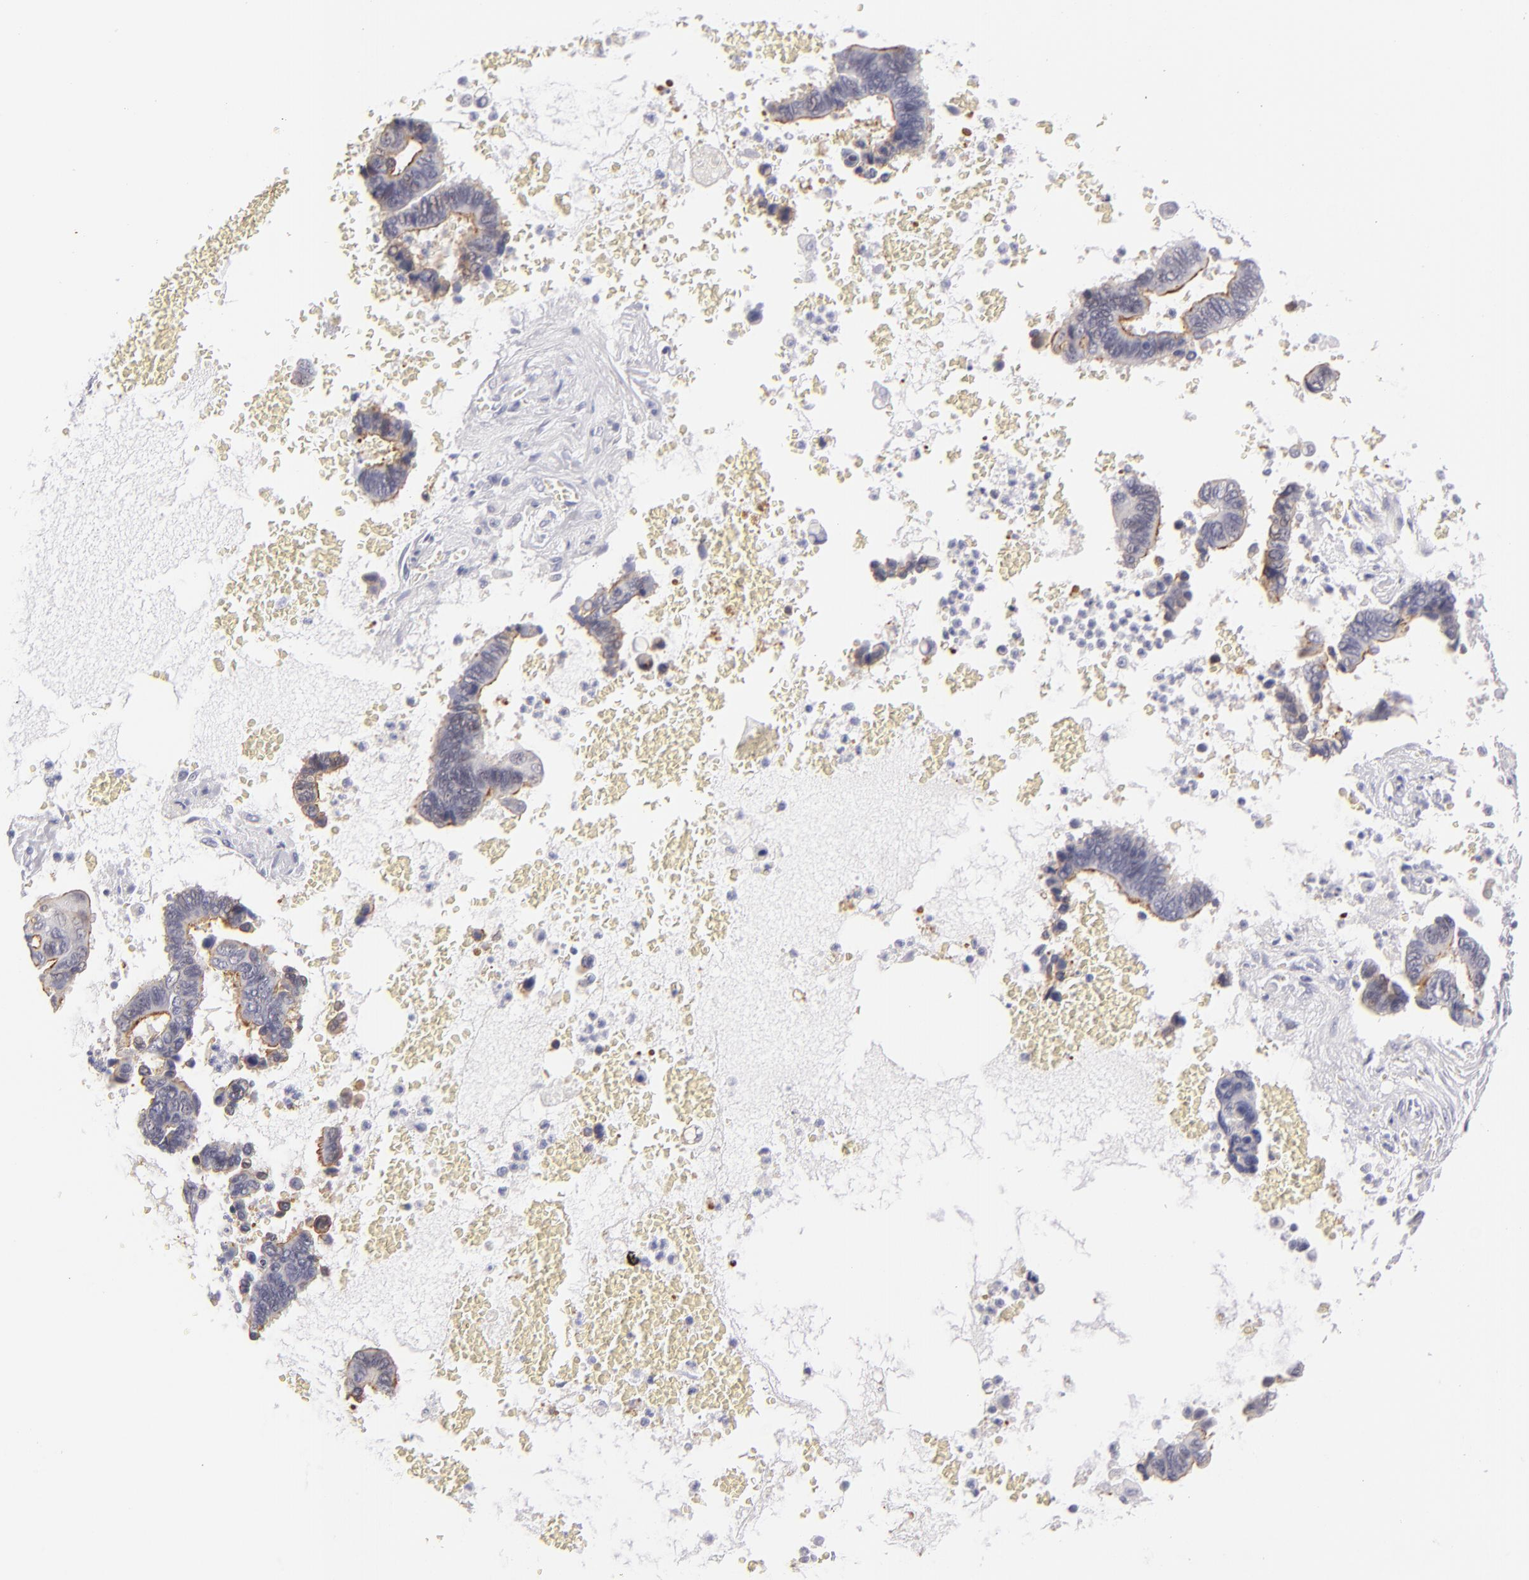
{"staining": {"intensity": "moderate", "quantity": ">75%", "location": "cytoplasmic/membranous"}, "tissue": "pancreatic cancer", "cell_type": "Tumor cells", "image_type": "cancer", "snomed": [{"axis": "morphology", "description": "Adenocarcinoma, NOS"}, {"axis": "topography", "description": "Pancreas"}], "caption": "Tumor cells display medium levels of moderate cytoplasmic/membranous staining in approximately >75% of cells in pancreatic adenocarcinoma.", "gene": "VIL1", "patient": {"sex": "female", "age": 70}}